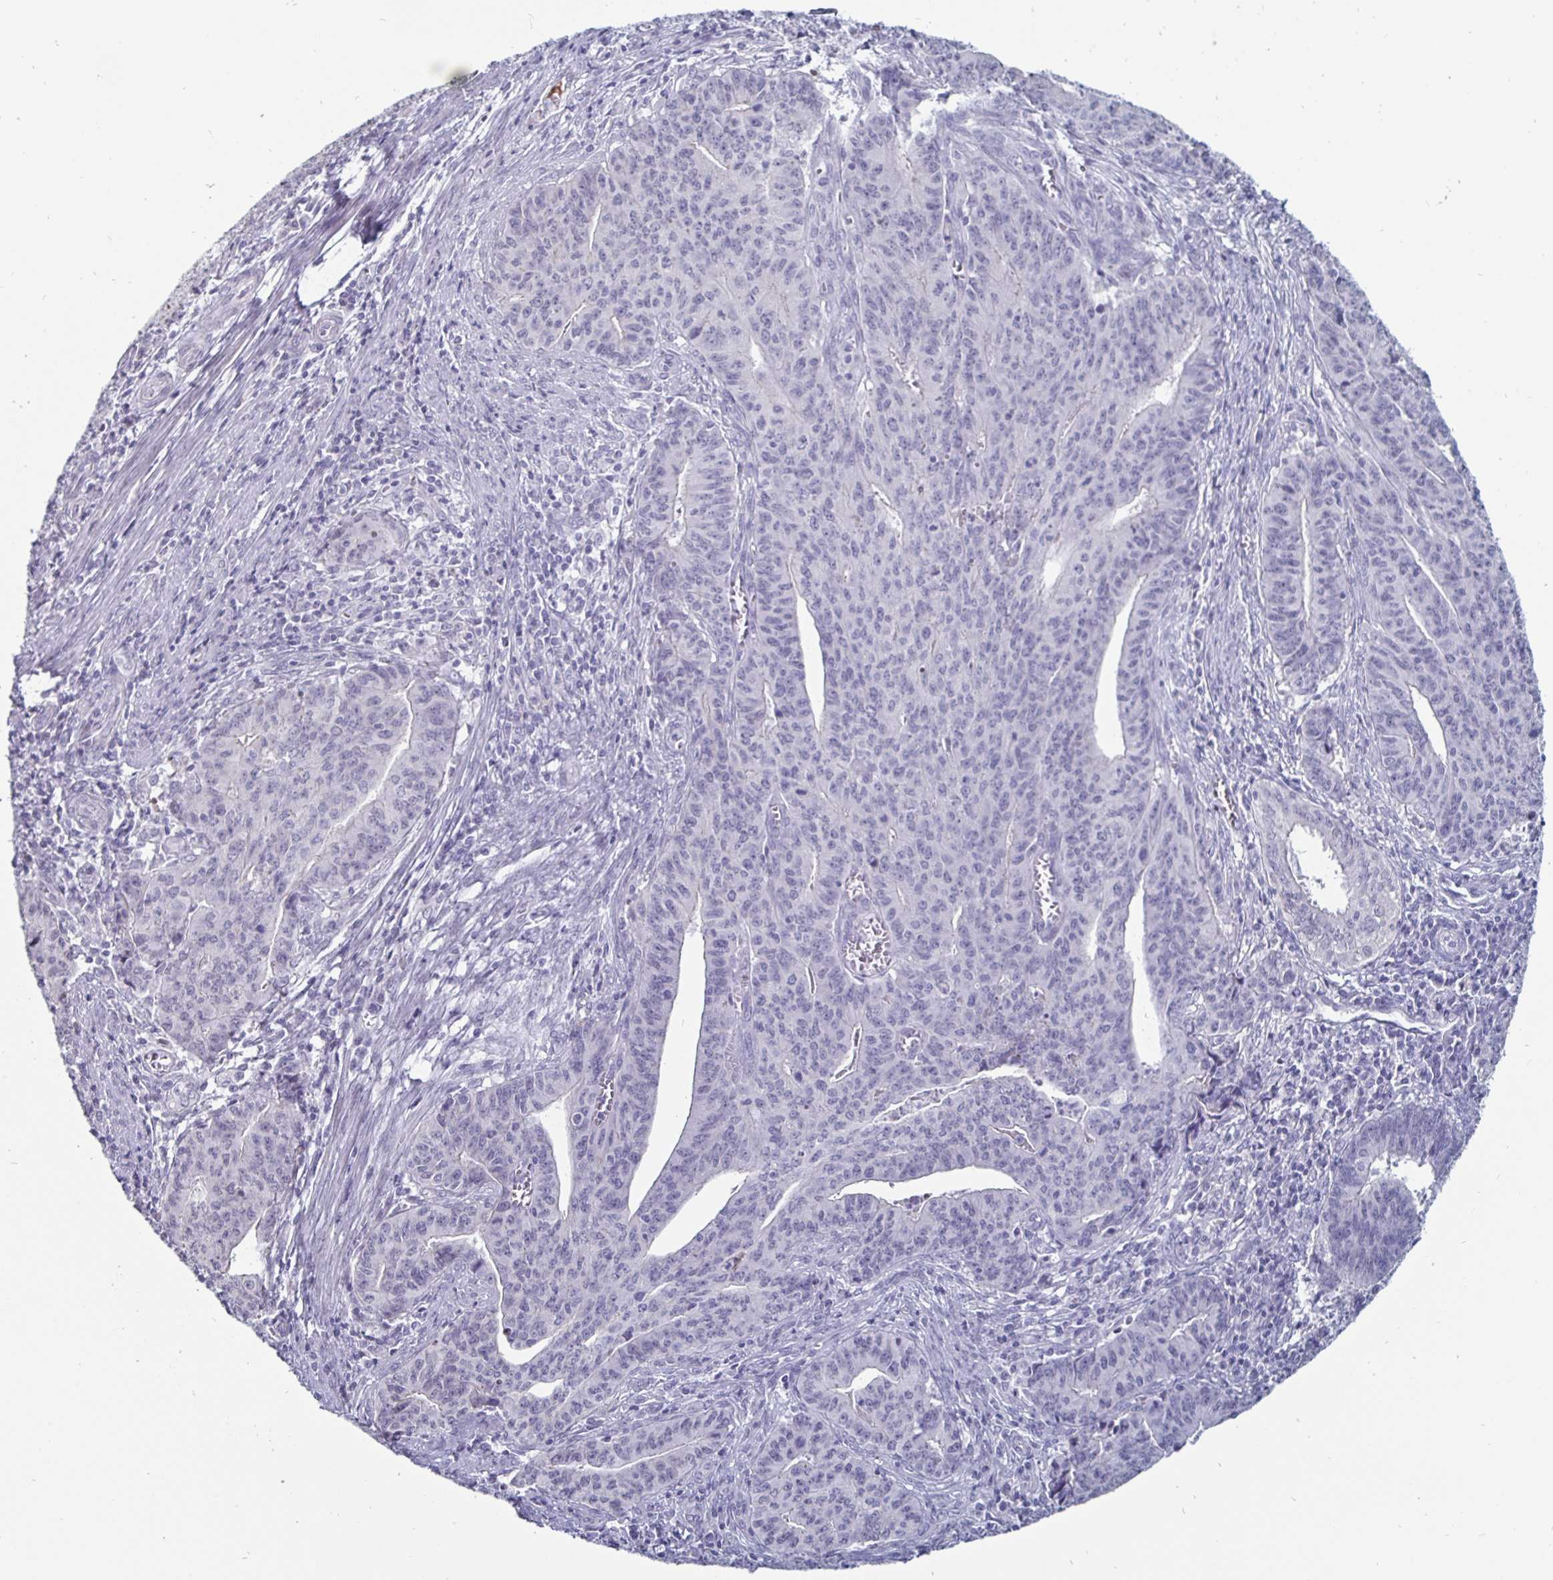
{"staining": {"intensity": "negative", "quantity": "none", "location": "none"}, "tissue": "endometrial cancer", "cell_type": "Tumor cells", "image_type": "cancer", "snomed": [{"axis": "morphology", "description": "Adenocarcinoma, NOS"}, {"axis": "topography", "description": "Endometrium"}], "caption": "High magnification brightfield microscopy of endometrial adenocarcinoma stained with DAB (3,3'-diaminobenzidine) (brown) and counterstained with hematoxylin (blue): tumor cells show no significant expression.", "gene": "OOSP2", "patient": {"sex": "female", "age": 59}}